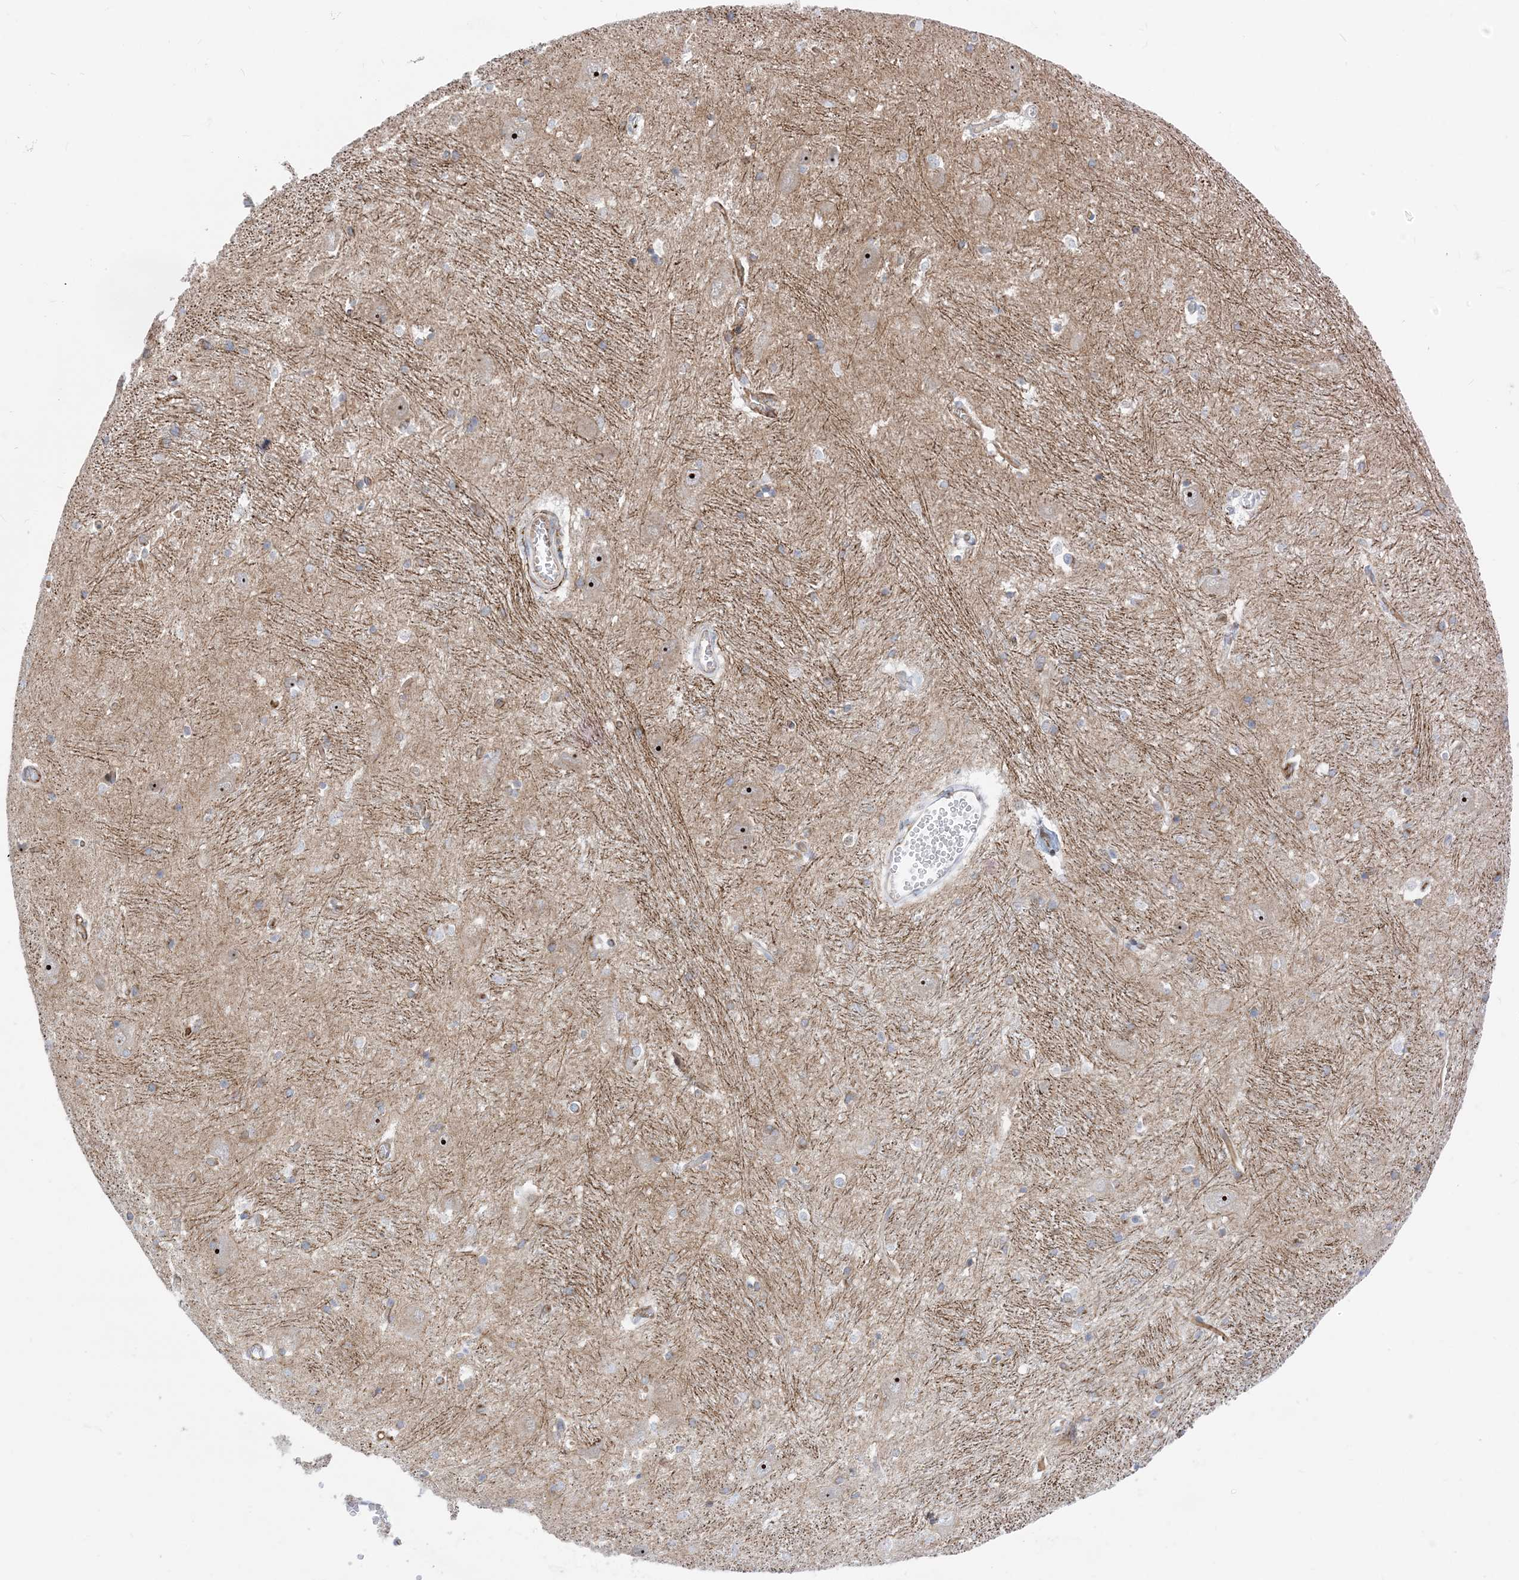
{"staining": {"intensity": "weak", "quantity": "<25%", "location": "cytoplasmic/membranous"}, "tissue": "caudate", "cell_type": "Glial cells", "image_type": "normal", "snomed": [{"axis": "morphology", "description": "Normal tissue, NOS"}, {"axis": "topography", "description": "Lateral ventricle wall"}], "caption": "The micrograph displays no significant staining in glial cells of caudate.", "gene": "MARS2", "patient": {"sex": "male", "age": 37}}